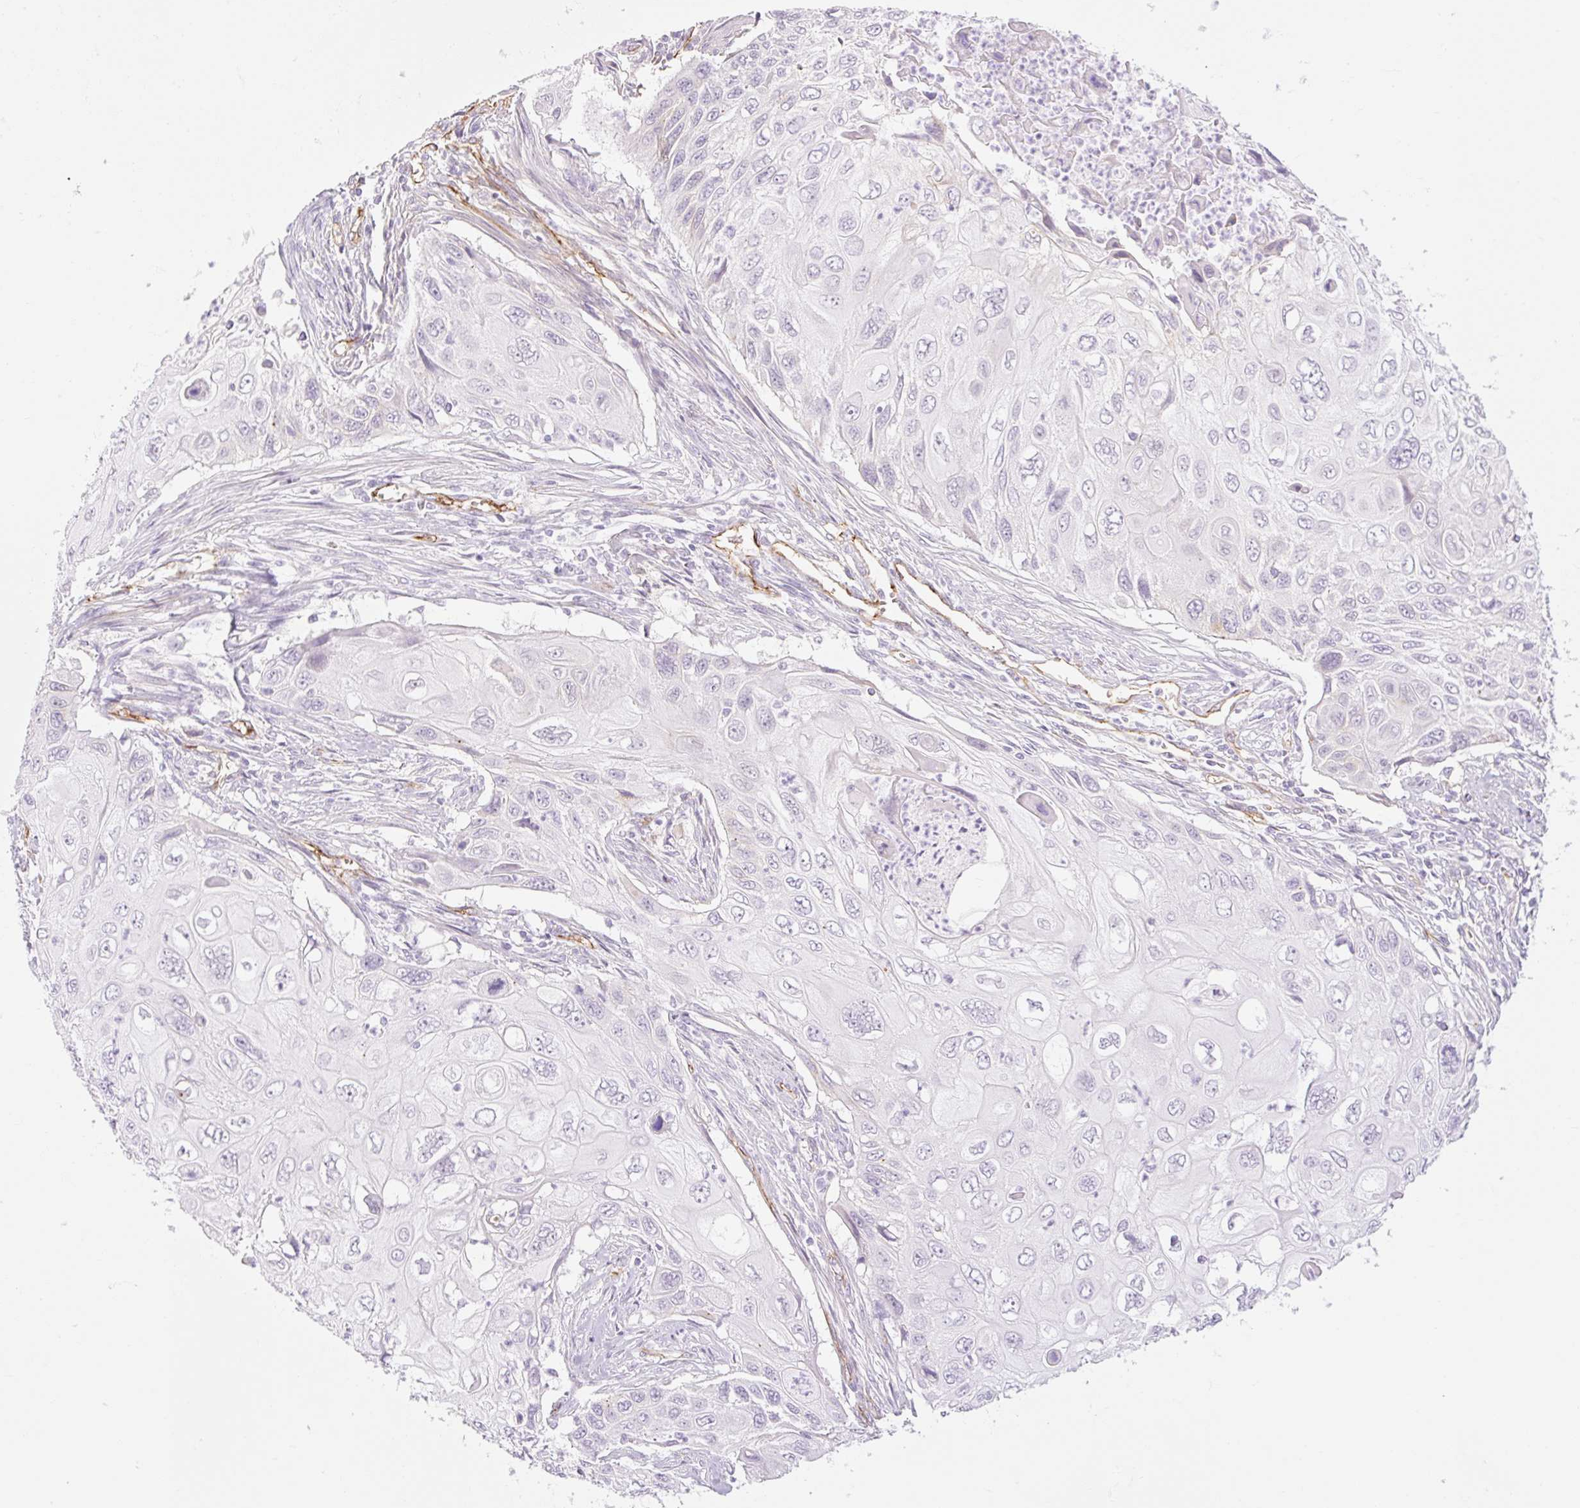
{"staining": {"intensity": "negative", "quantity": "none", "location": "none"}, "tissue": "cervical cancer", "cell_type": "Tumor cells", "image_type": "cancer", "snomed": [{"axis": "morphology", "description": "Squamous cell carcinoma, NOS"}, {"axis": "topography", "description": "Cervix"}], "caption": "Cervical cancer (squamous cell carcinoma) stained for a protein using immunohistochemistry (IHC) displays no staining tumor cells.", "gene": "TAF1L", "patient": {"sex": "female", "age": 70}}